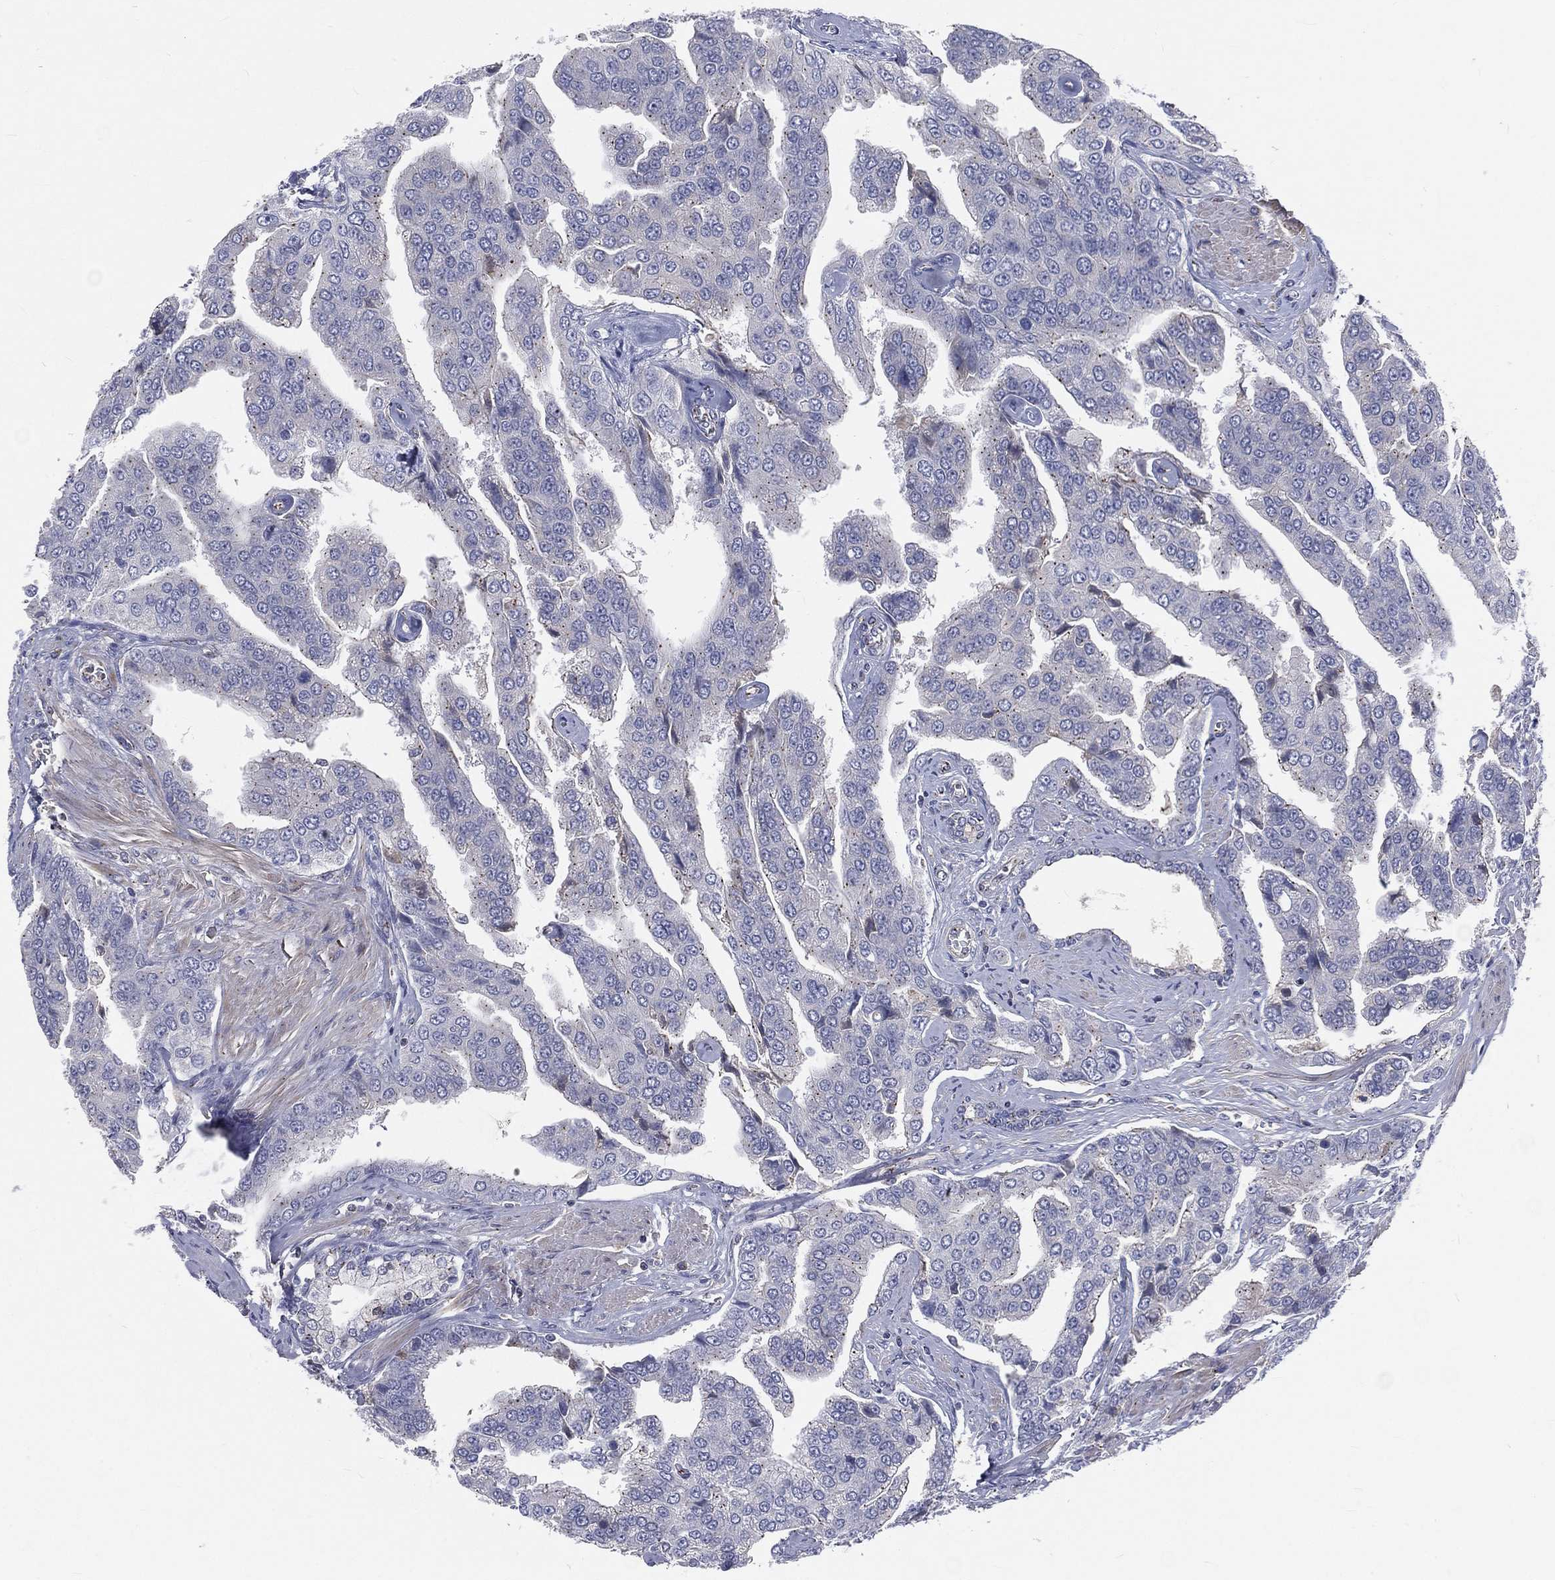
{"staining": {"intensity": "weak", "quantity": "25%-75%", "location": "cytoplasmic/membranous"}, "tissue": "prostate cancer", "cell_type": "Tumor cells", "image_type": "cancer", "snomed": [{"axis": "morphology", "description": "Adenocarcinoma, NOS"}, {"axis": "topography", "description": "Prostate and seminal vesicle, NOS"}, {"axis": "topography", "description": "Prostate"}], "caption": "This photomicrograph shows IHC staining of human prostate cancer, with low weak cytoplasmic/membranous expression in approximately 25%-75% of tumor cells.", "gene": "CROCC", "patient": {"sex": "male", "age": 69}}